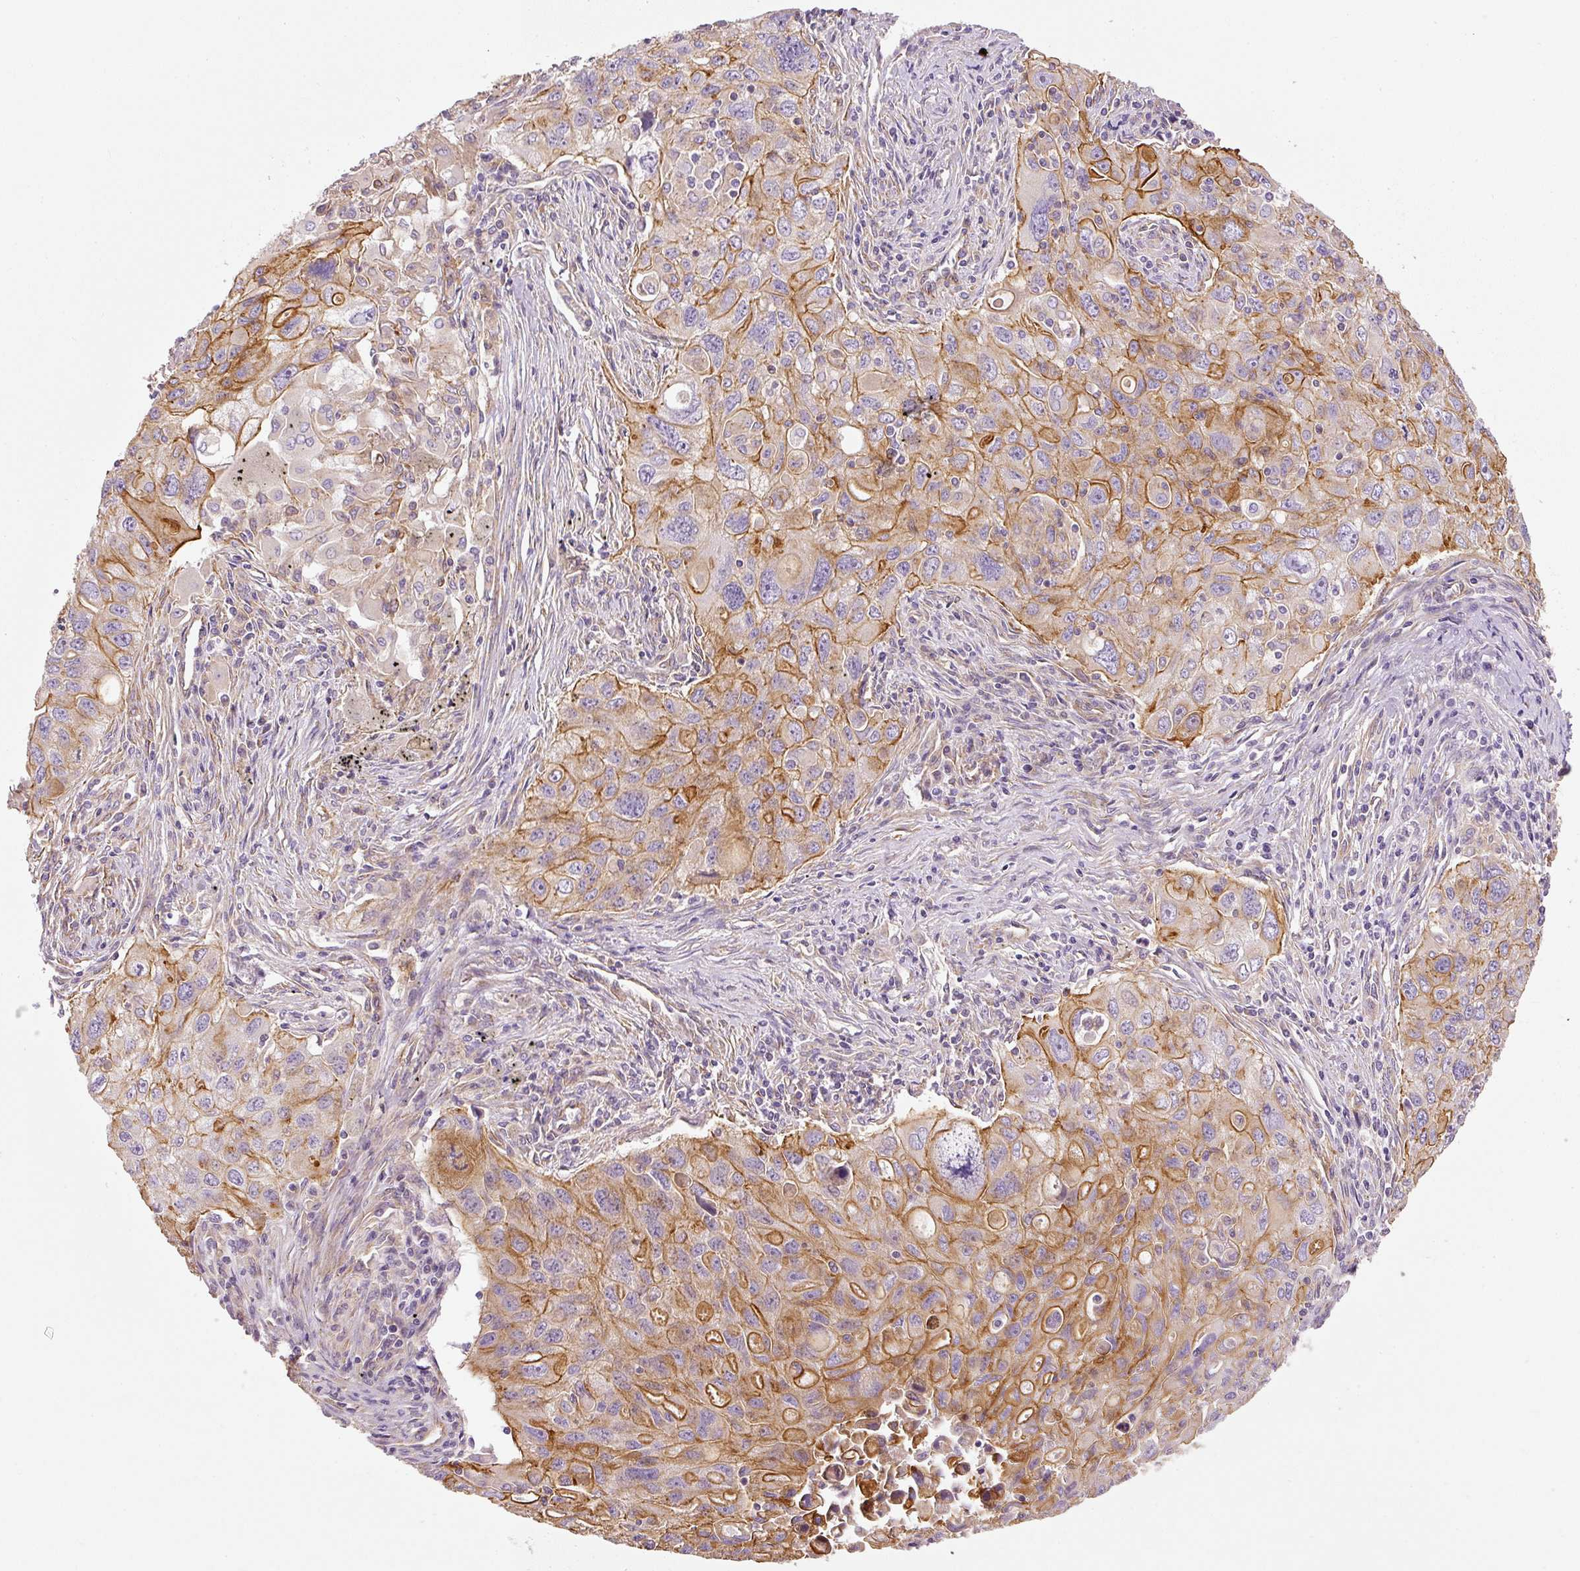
{"staining": {"intensity": "moderate", "quantity": ">75%", "location": "cytoplasmic/membranous"}, "tissue": "lung cancer", "cell_type": "Tumor cells", "image_type": "cancer", "snomed": [{"axis": "morphology", "description": "Adenocarcinoma, NOS"}, {"axis": "morphology", "description": "Adenocarcinoma, metastatic, NOS"}, {"axis": "topography", "description": "Lymph node"}, {"axis": "topography", "description": "Lung"}], "caption": "This image displays immunohistochemistry staining of lung cancer (metastatic adenocarcinoma), with medium moderate cytoplasmic/membranous expression in about >75% of tumor cells.", "gene": "OSR2", "patient": {"sex": "female", "age": 42}}